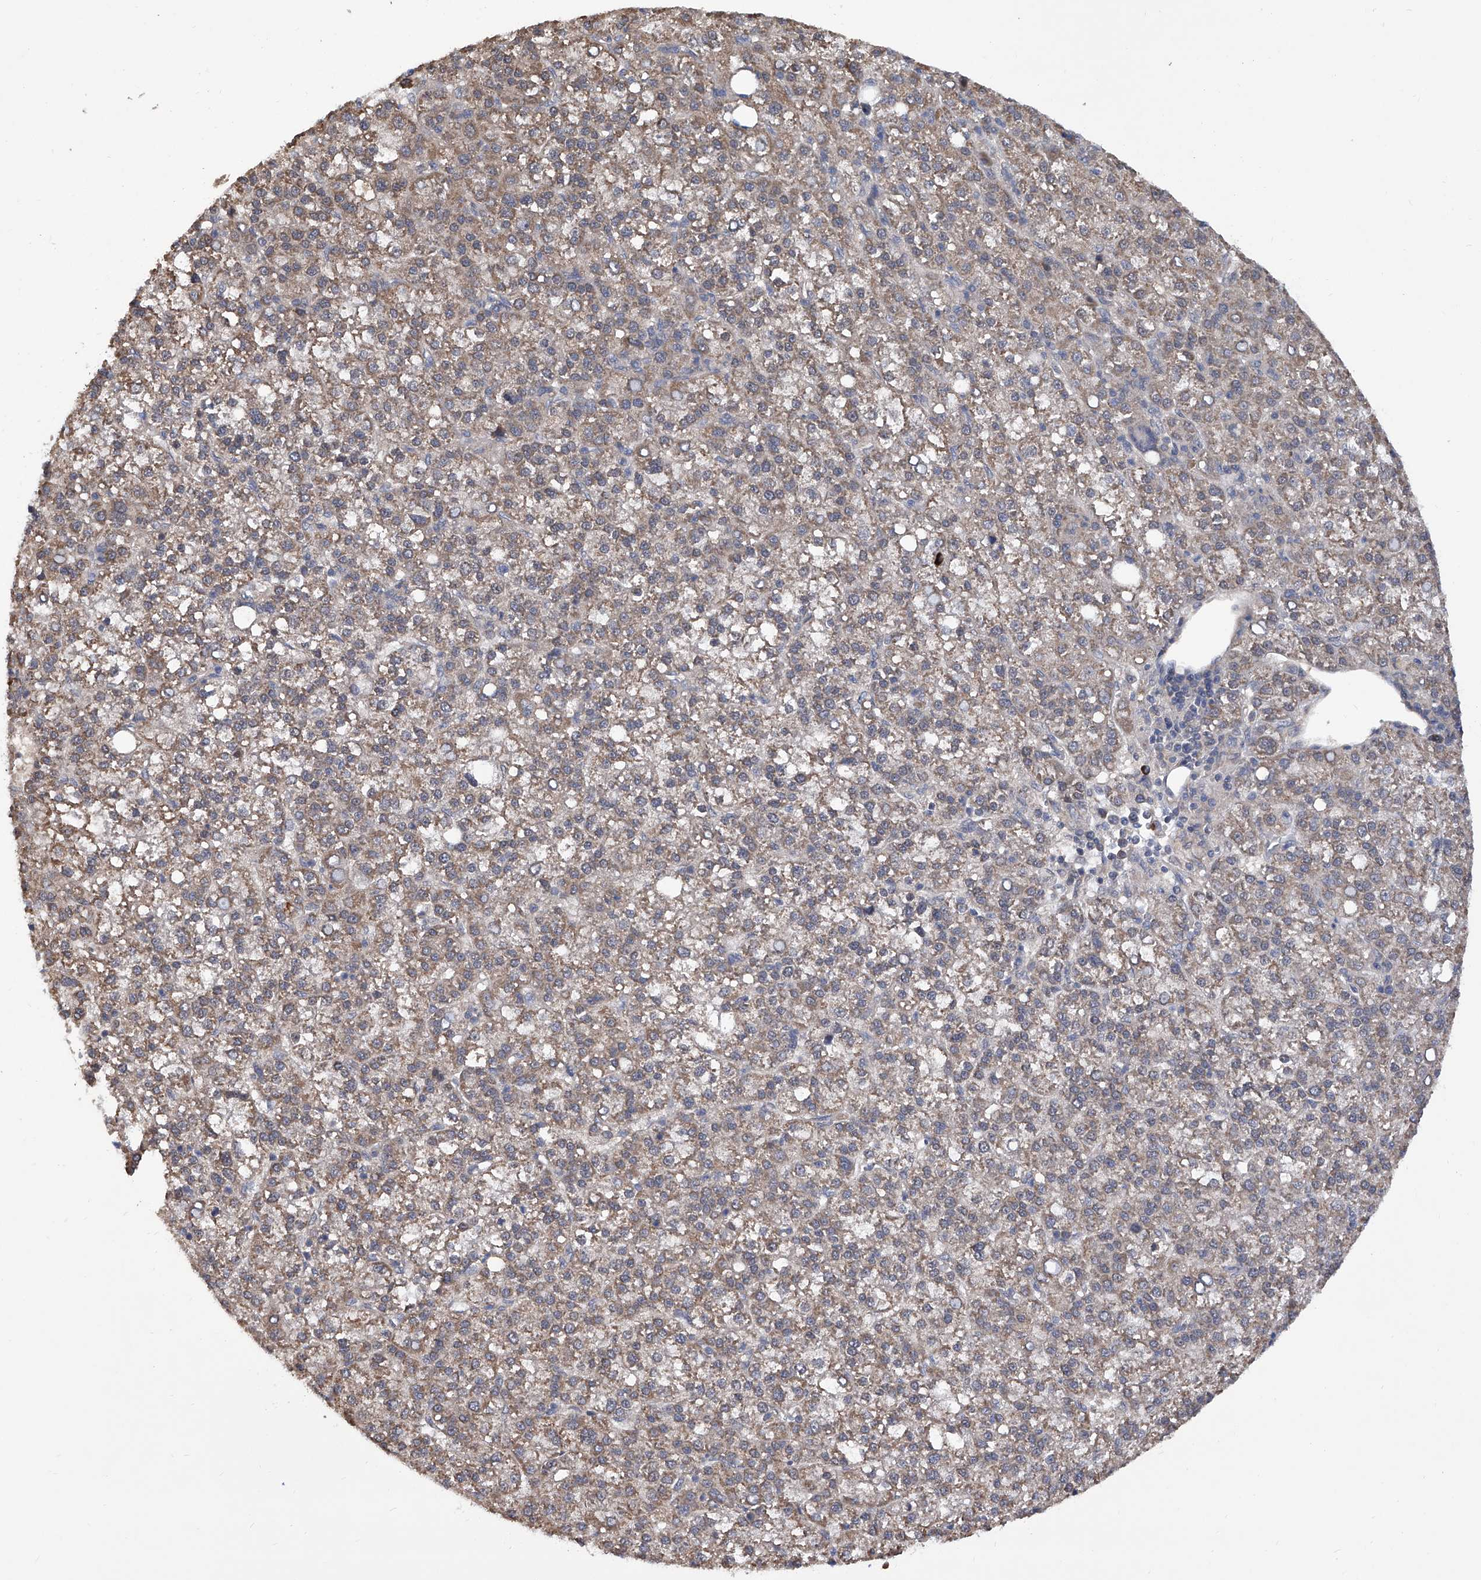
{"staining": {"intensity": "weak", "quantity": ">75%", "location": "cytoplasmic/membranous"}, "tissue": "liver cancer", "cell_type": "Tumor cells", "image_type": "cancer", "snomed": [{"axis": "morphology", "description": "Carcinoma, Hepatocellular, NOS"}, {"axis": "topography", "description": "Liver"}], "caption": "Weak cytoplasmic/membranous positivity for a protein is appreciated in approximately >75% of tumor cells of hepatocellular carcinoma (liver) using IHC.", "gene": "USP45", "patient": {"sex": "female", "age": 58}}